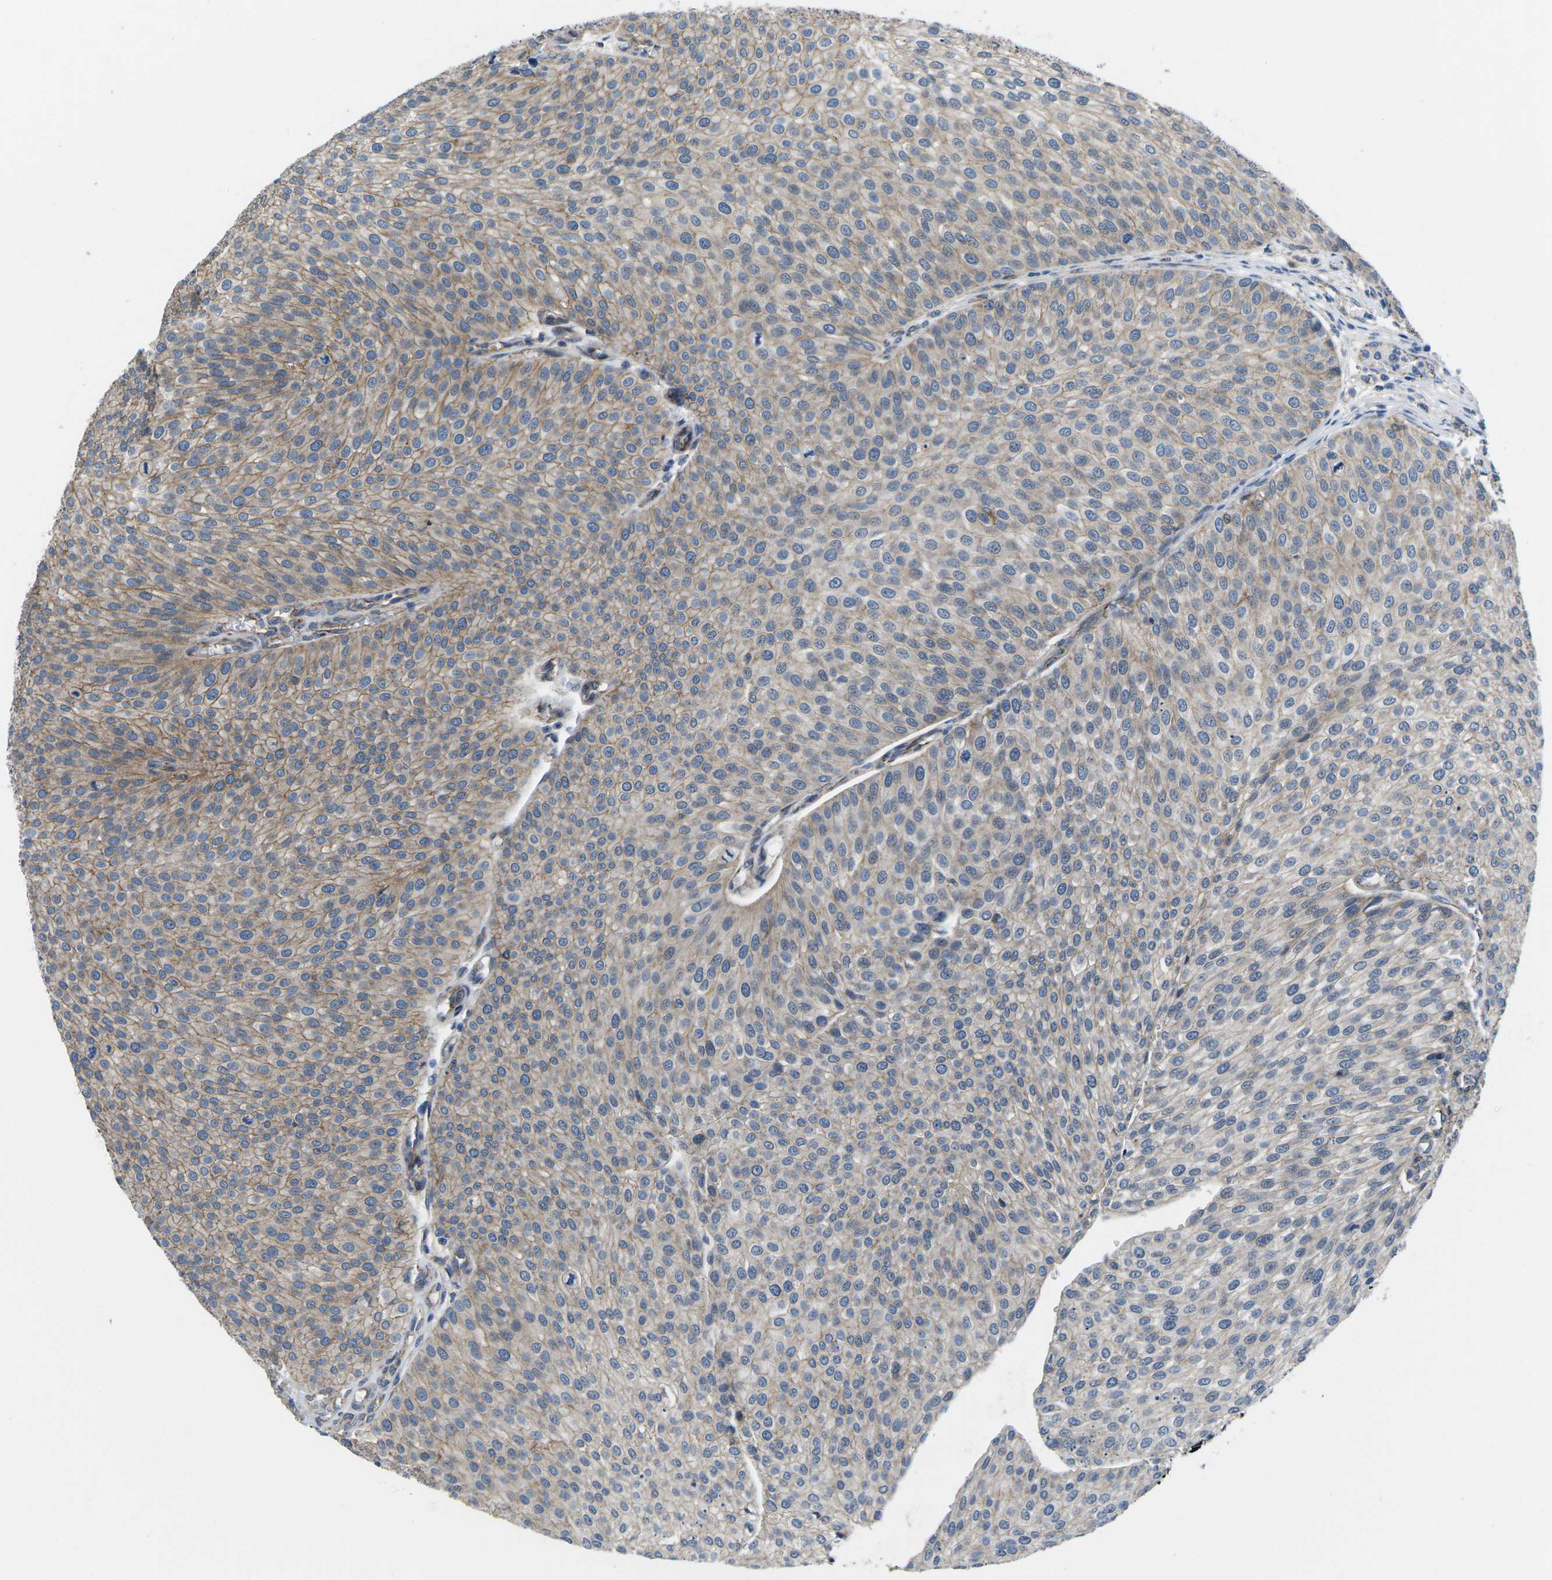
{"staining": {"intensity": "moderate", "quantity": "25%-75%", "location": "cytoplasmic/membranous"}, "tissue": "urothelial cancer", "cell_type": "Tumor cells", "image_type": "cancer", "snomed": [{"axis": "morphology", "description": "Urothelial carcinoma, Low grade"}, {"axis": "topography", "description": "Smooth muscle"}, {"axis": "topography", "description": "Urinary bladder"}], "caption": "Immunohistochemical staining of low-grade urothelial carcinoma displays medium levels of moderate cytoplasmic/membranous protein staining in about 25%-75% of tumor cells.", "gene": "CTNND1", "patient": {"sex": "male", "age": 60}}